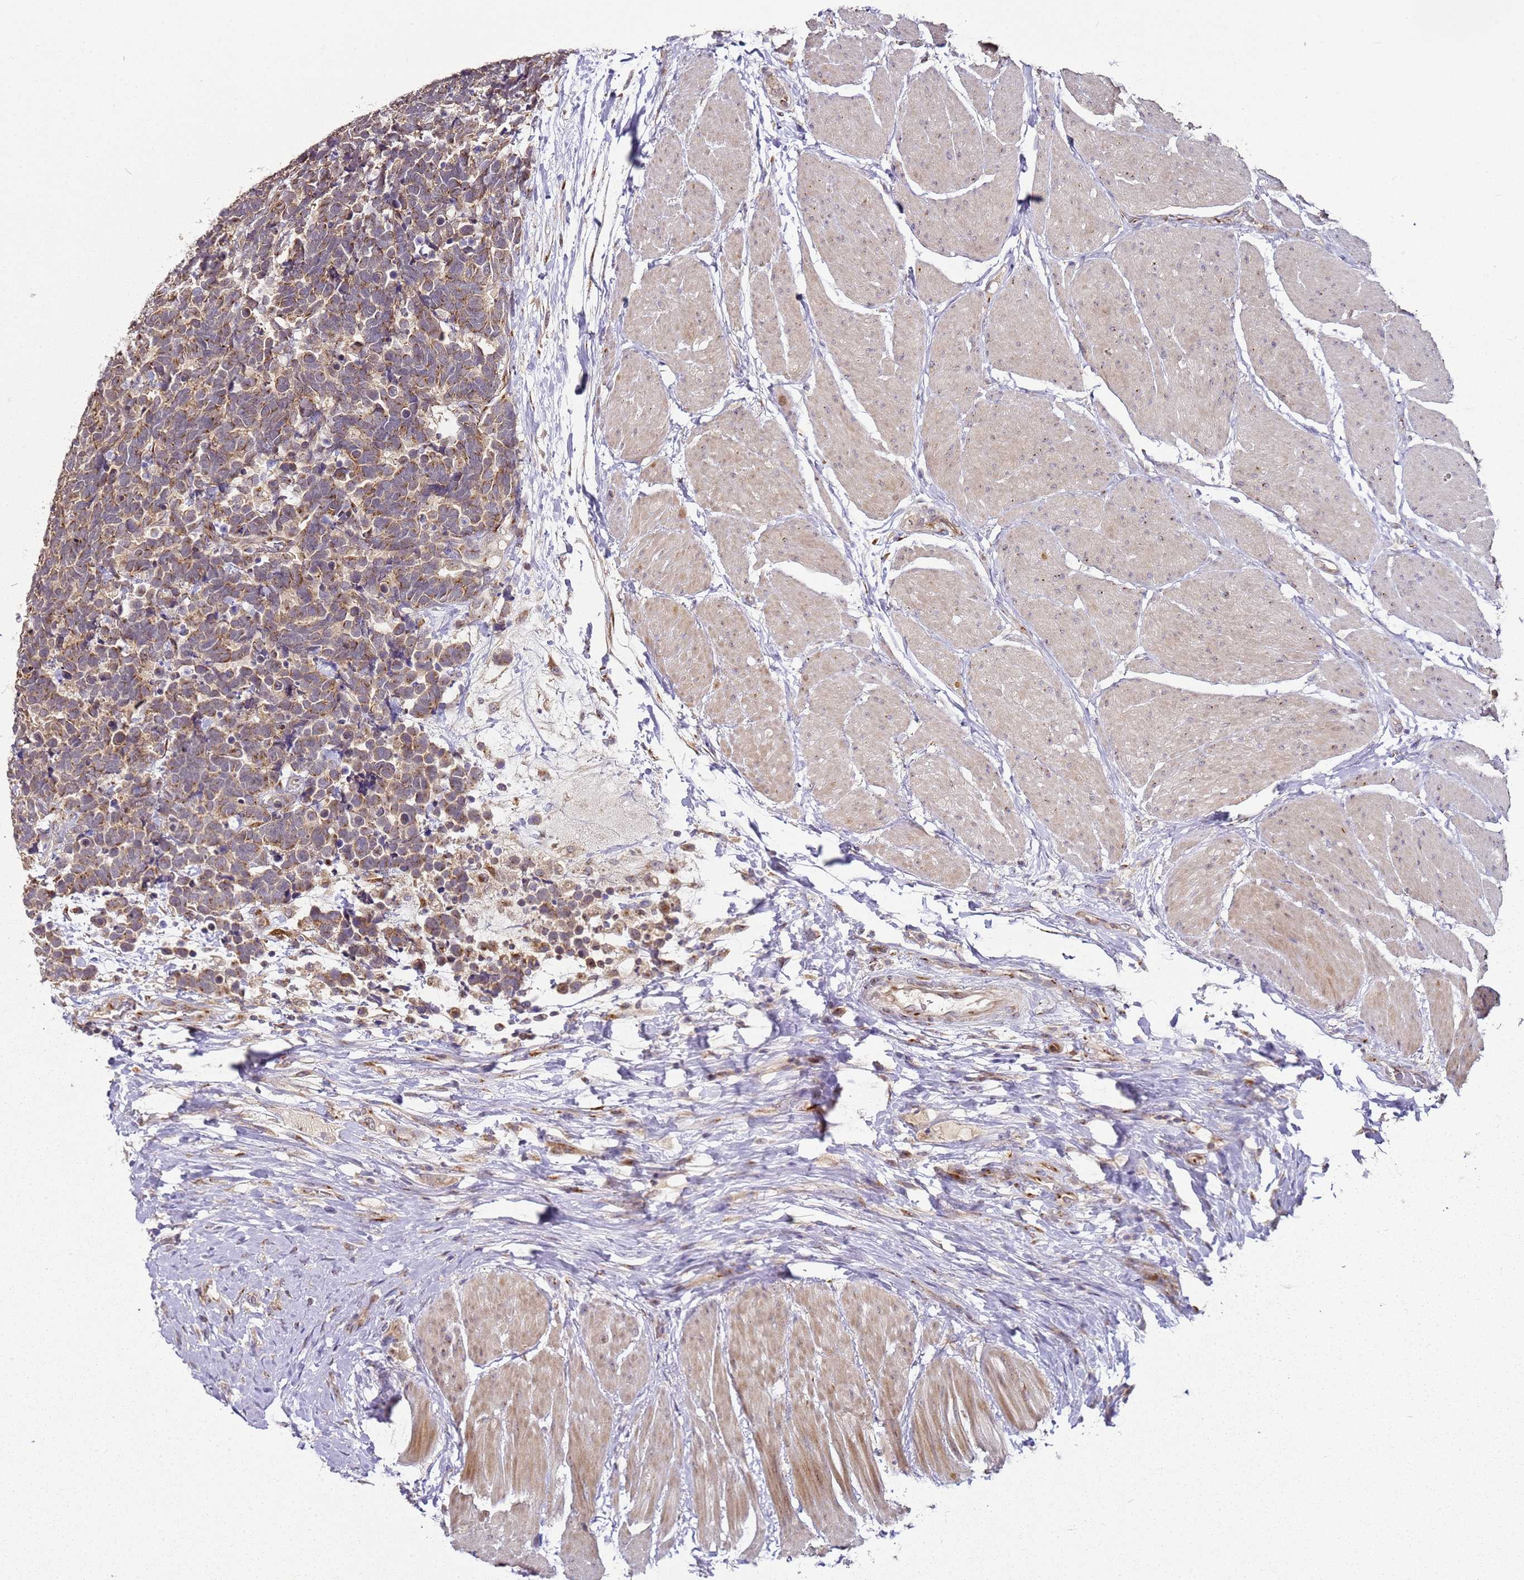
{"staining": {"intensity": "weak", "quantity": ">75%", "location": "cytoplasmic/membranous"}, "tissue": "carcinoid", "cell_type": "Tumor cells", "image_type": "cancer", "snomed": [{"axis": "morphology", "description": "Carcinoma, NOS"}, {"axis": "morphology", "description": "Carcinoid, malignant, NOS"}, {"axis": "topography", "description": "Urinary bladder"}], "caption": "Protein expression analysis of human malignant carcinoid reveals weak cytoplasmic/membranous positivity in about >75% of tumor cells.", "gene": "MRPL49", "patient": {"sex": "male", "age": 57}}